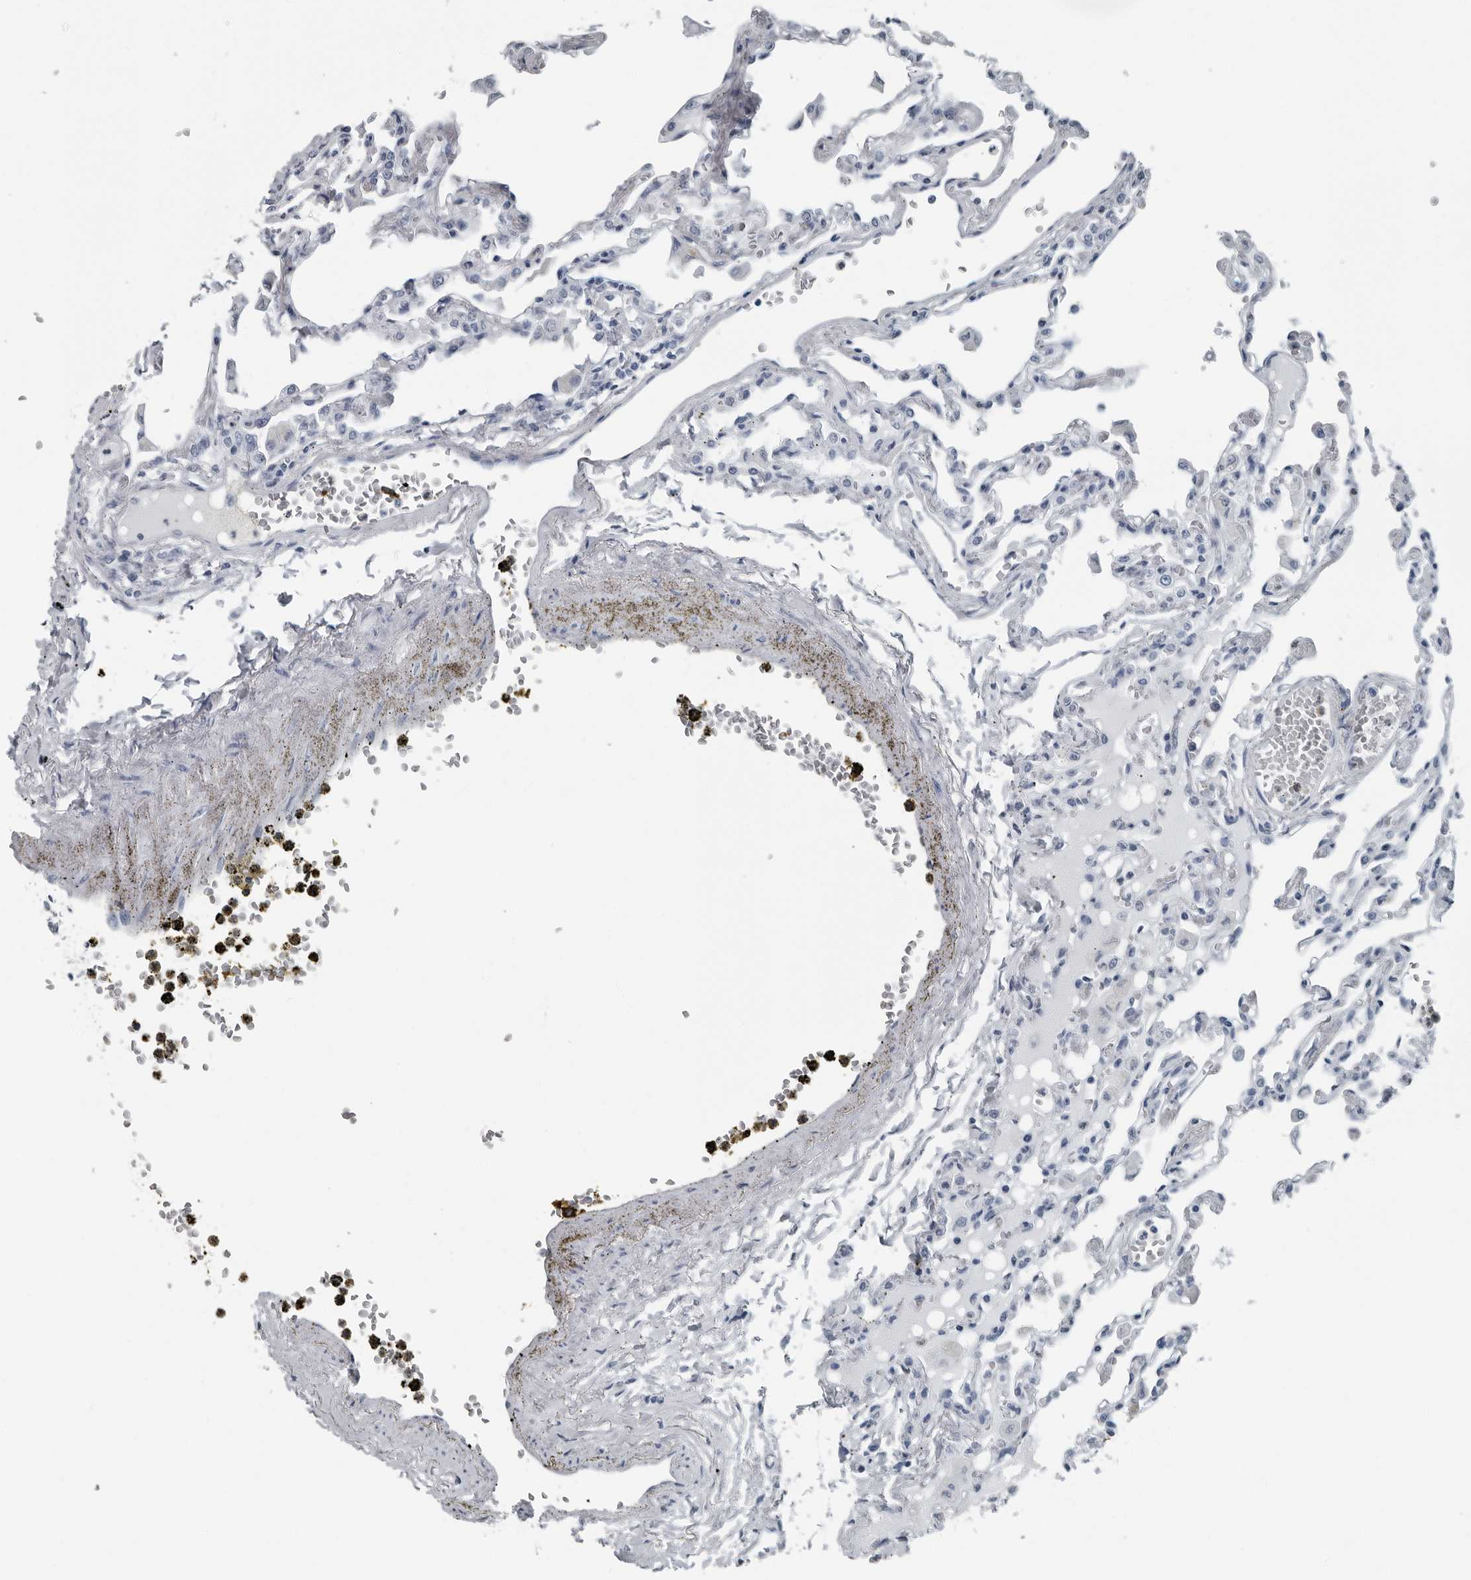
{"staining": {"intensity": "negative", "quantity": "none", "location": "none"}, "tissue": "lung", "cell_type": "Alveolar cells", "image_type": "normal", "snomed": [{"axis": "morphology", "description": "Normal tissue, NOS"}, {"axis": "topography", "description": "Bronchus"}, {"axis": "topography", "description": "Lung"}], "caption": "Immunohistochemistry (IHC) photomicrograph of unremarkable lung stained for a protein (brown), which displays no positivity in alveolar cells.", "gene": "PRSS1", "patient": {"sex": "female", "age": 49}}